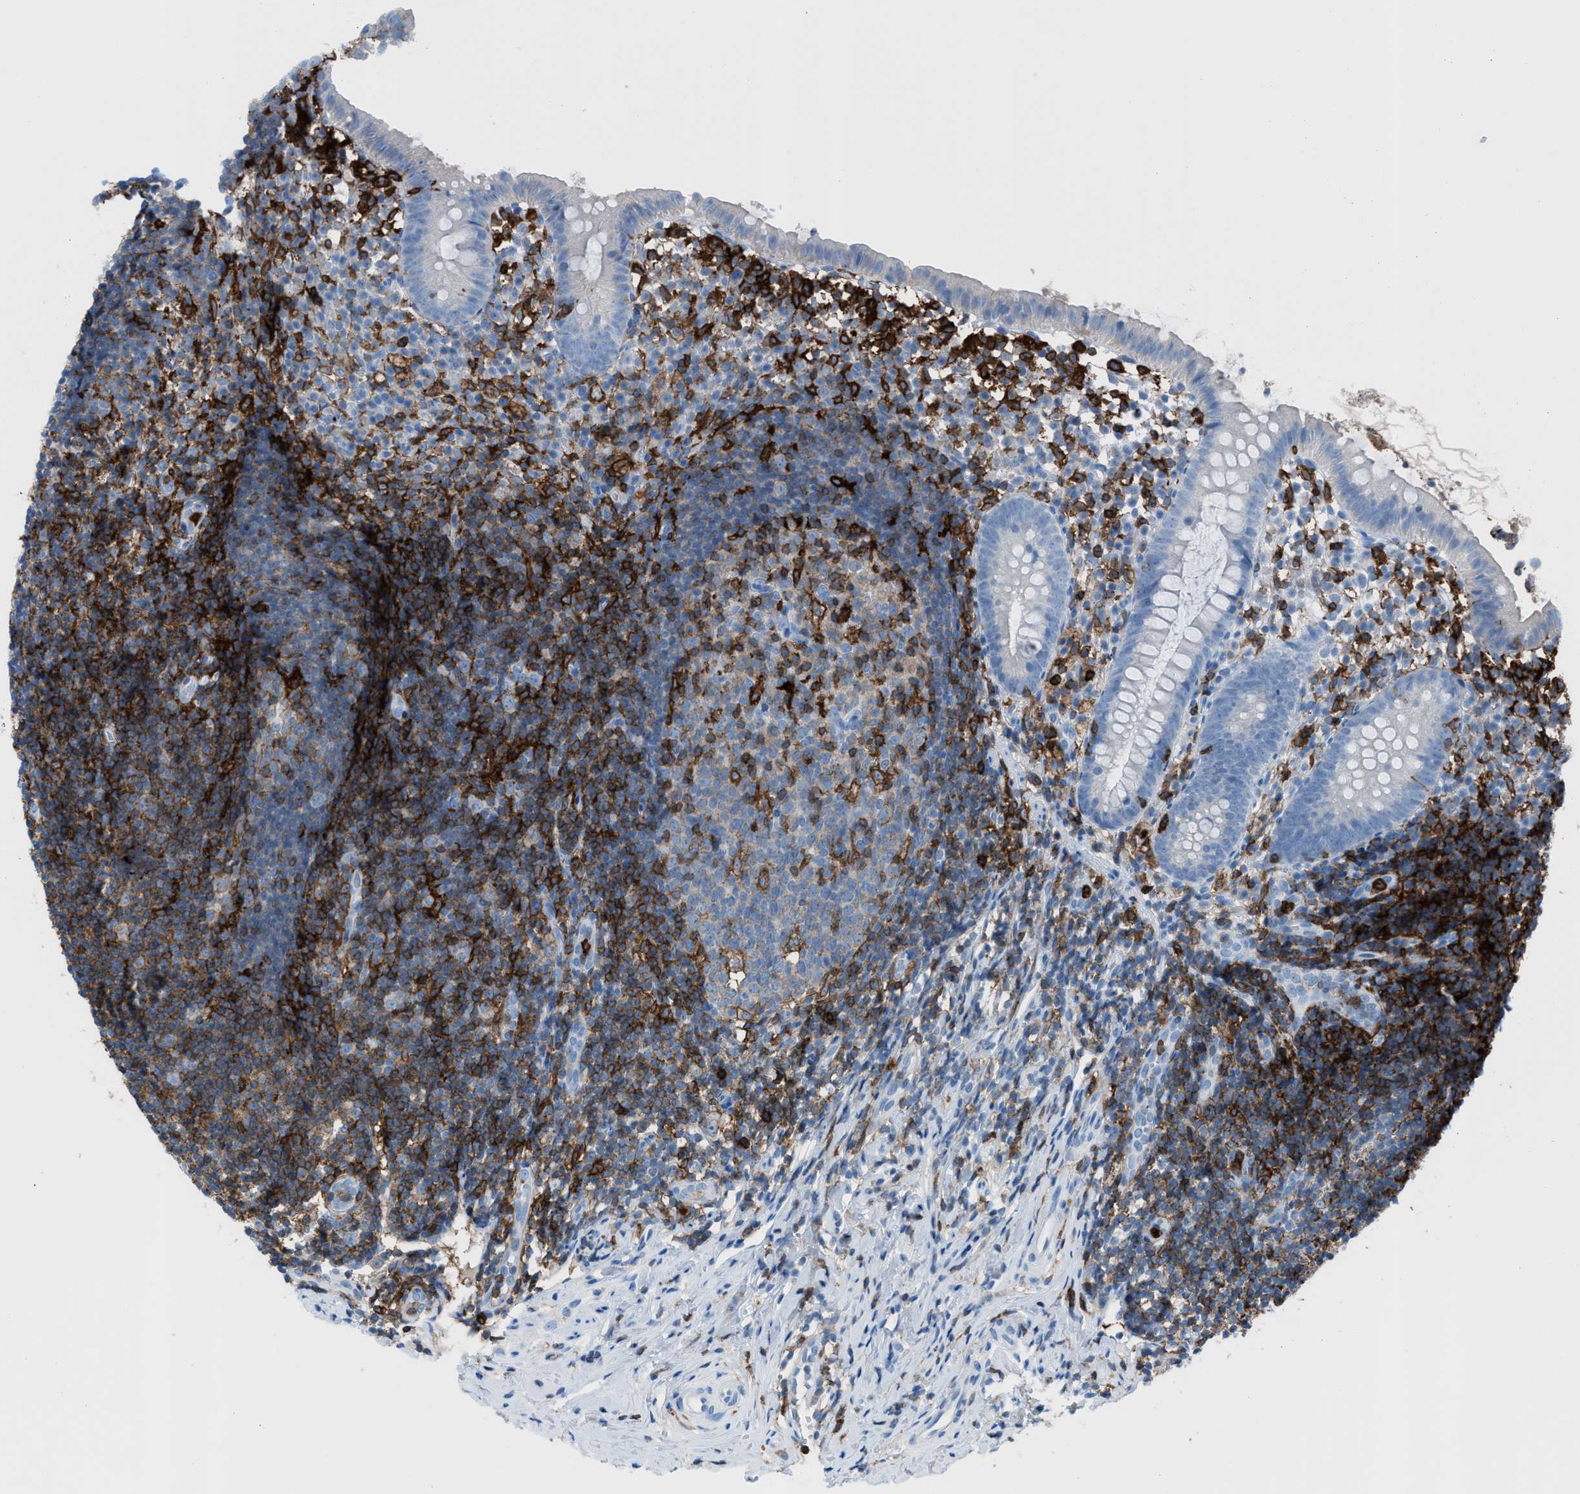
{"staining": {"intensity": "negative", "quantity": "none", "location": "none"}, "tissue": "appendix", "cell_type": "Glandular cells", "image_type": "normal", "snomed": [{"axis": "morphology", "description": "Normal tissue, NOS"}, {"axis": "topography", "description": "Appendix"}], "caption": "Immunohistochemistry micrograph of benign appendix stained for a protein (brown), which exhibits no staining in glandular cells. (Brightfield microscopy of DAB (3,3'-diaminobenzidine) immunohistochemistry at high magnification).", "gene": "ITGB2", "patient": {"sex": "female", "age": 20}}